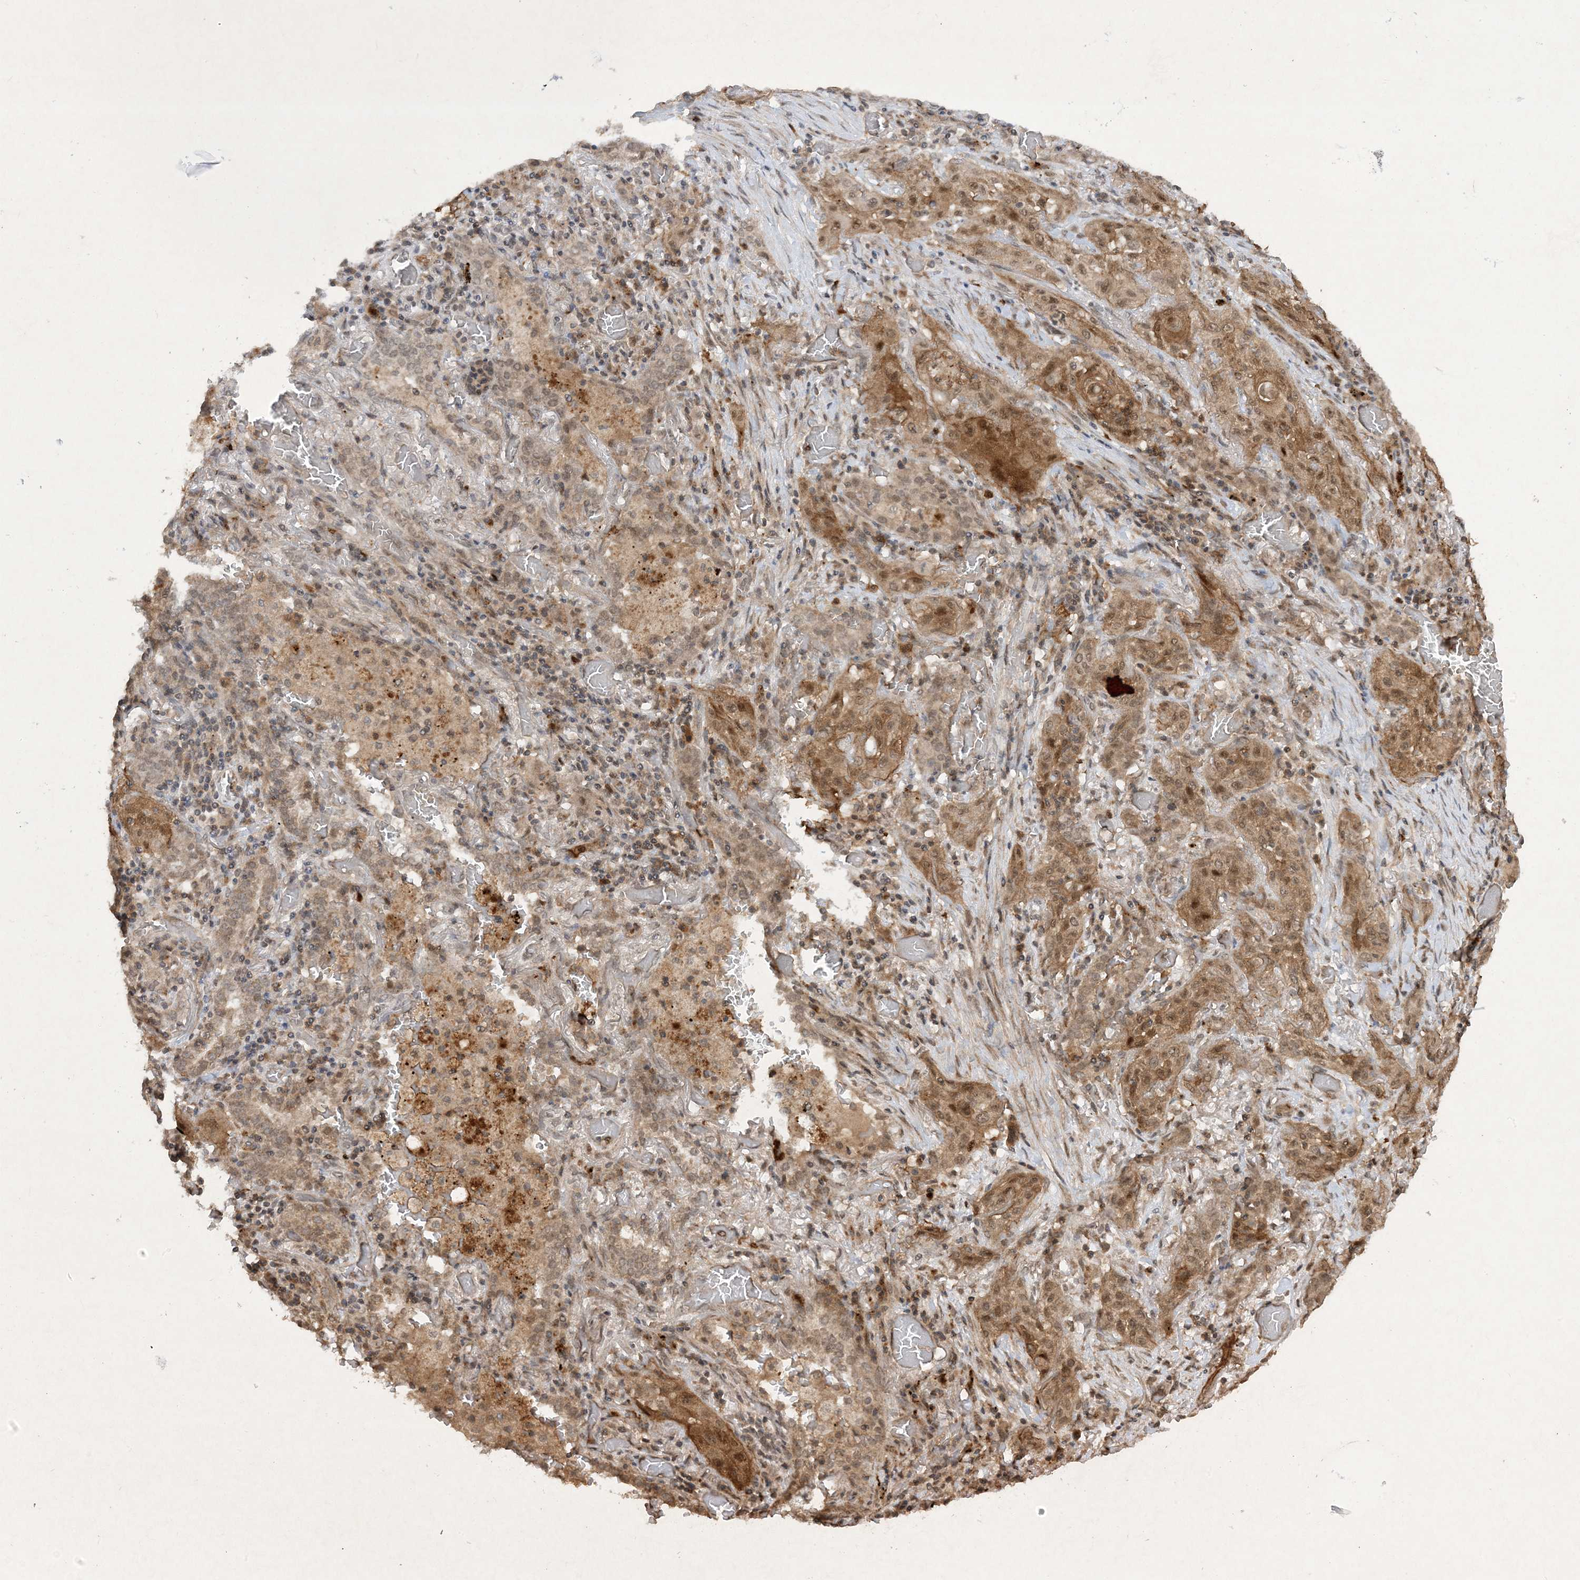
{"staining": {"intensity": "moderate", "quantity": ">75%", "location": "cytoplasmic/membranous,nuclear"}, "tissue": "lung cancer", "cell_type": "Tumor cells", "image_type": "cancer", "snomed": [{"axis": "morphology", "description": "Squamous cell carcinoma, NOS"}, {"axis": "topography", "description": "Lung"}], "caption": "This is a photomicrograph of immunohistochemistry staining of lung cancer, which shows moderate expression in the cytoplasmic/membranous and nuclear of tumor cells.", "gene": "ZNF213", "patient": {"sex": "female", "age": 47}}